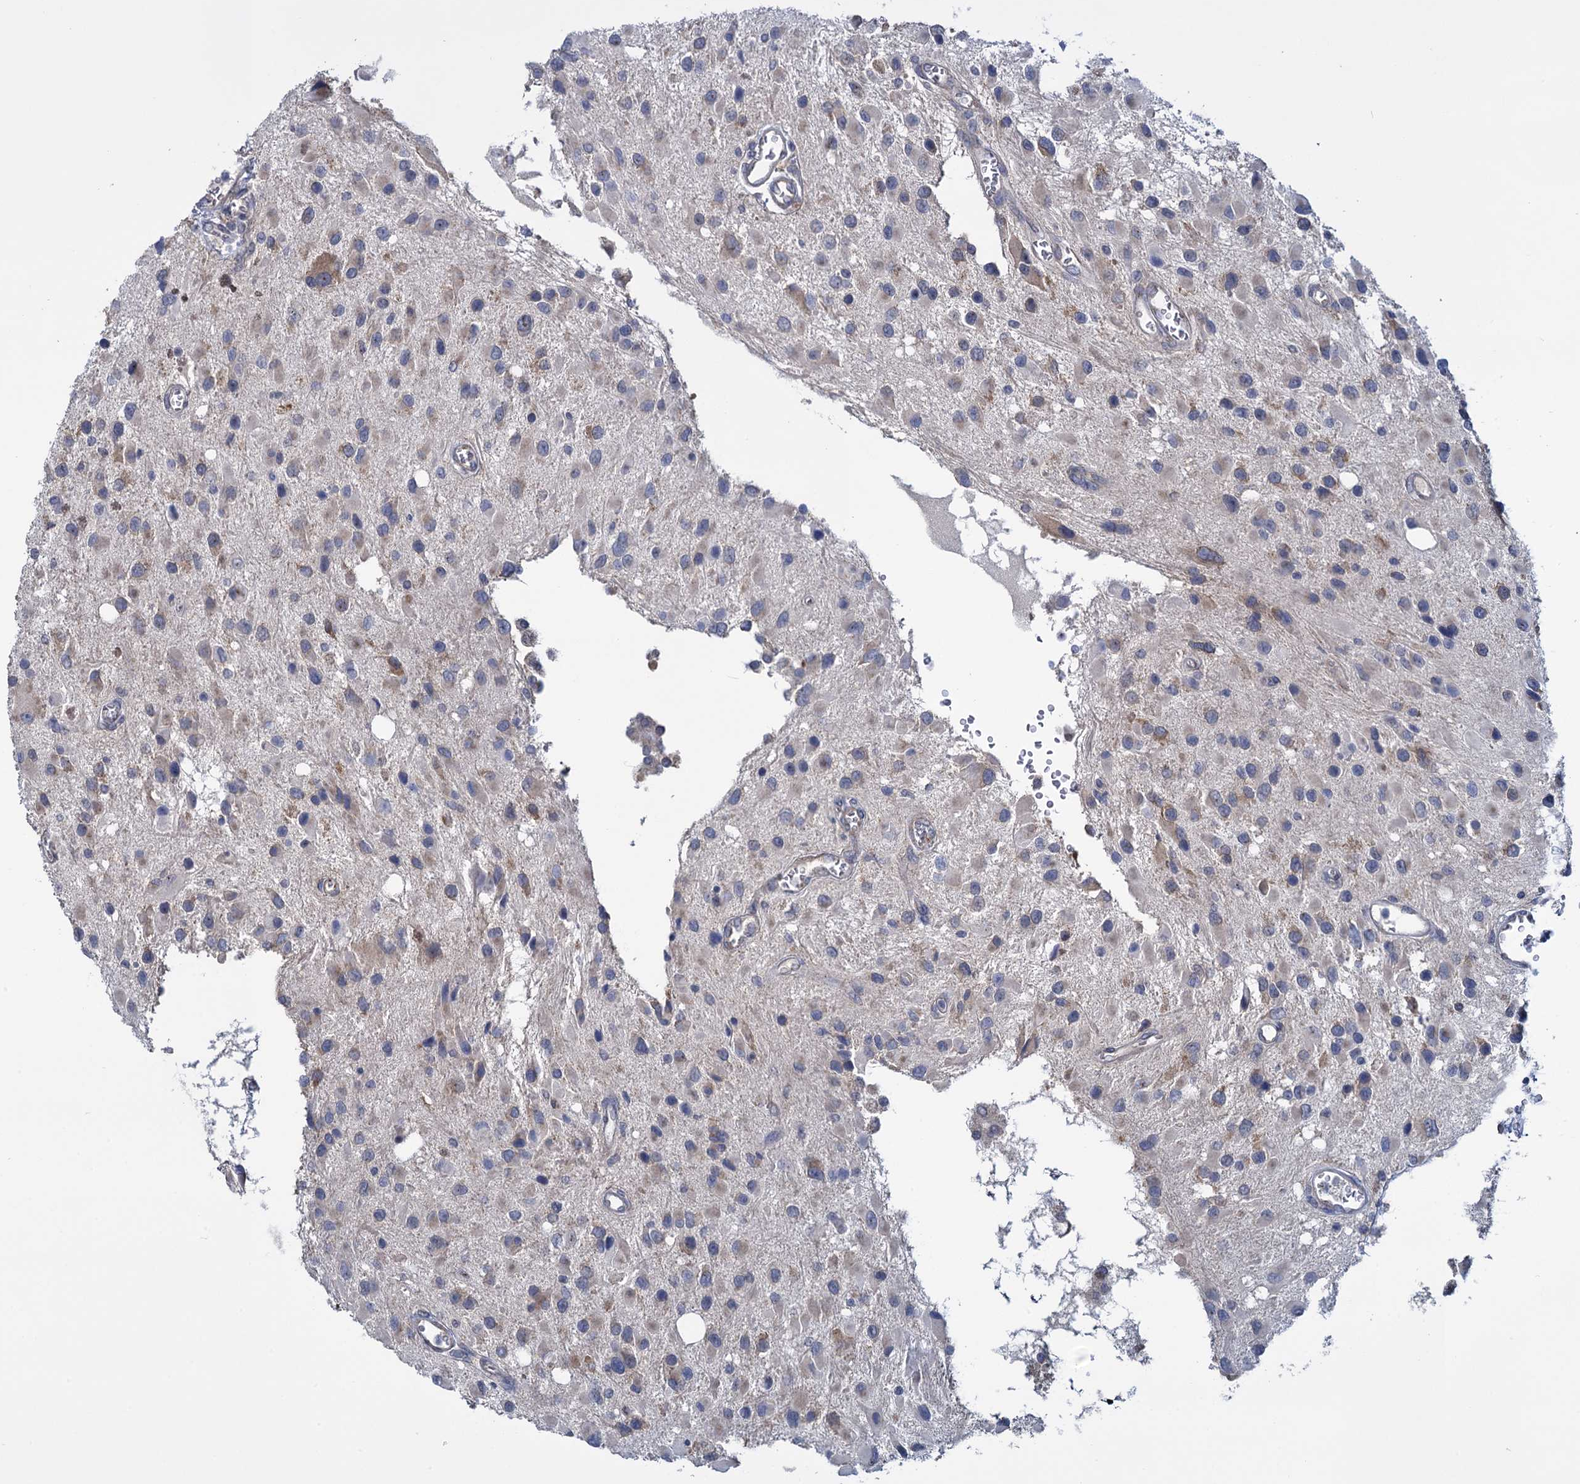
{"staining": {"intensity": "negative", "quantity": "none", "location": "none"}, "tissue": "glioma", "cell_type": "Tumor cells", "image_type": "cancer", "snomed": [{"axis": "morphology", "description": "Glioma, malignant, High grade"}, {"axis": "topography", "description": "Brain"}], "caption": "This is a micrograph of immunohistochemistry (IHC) staining of glioma, which shows no staining in tumor cells.", "gene": "GSTM2", "patient": {"sex": "male", "age": 53}}